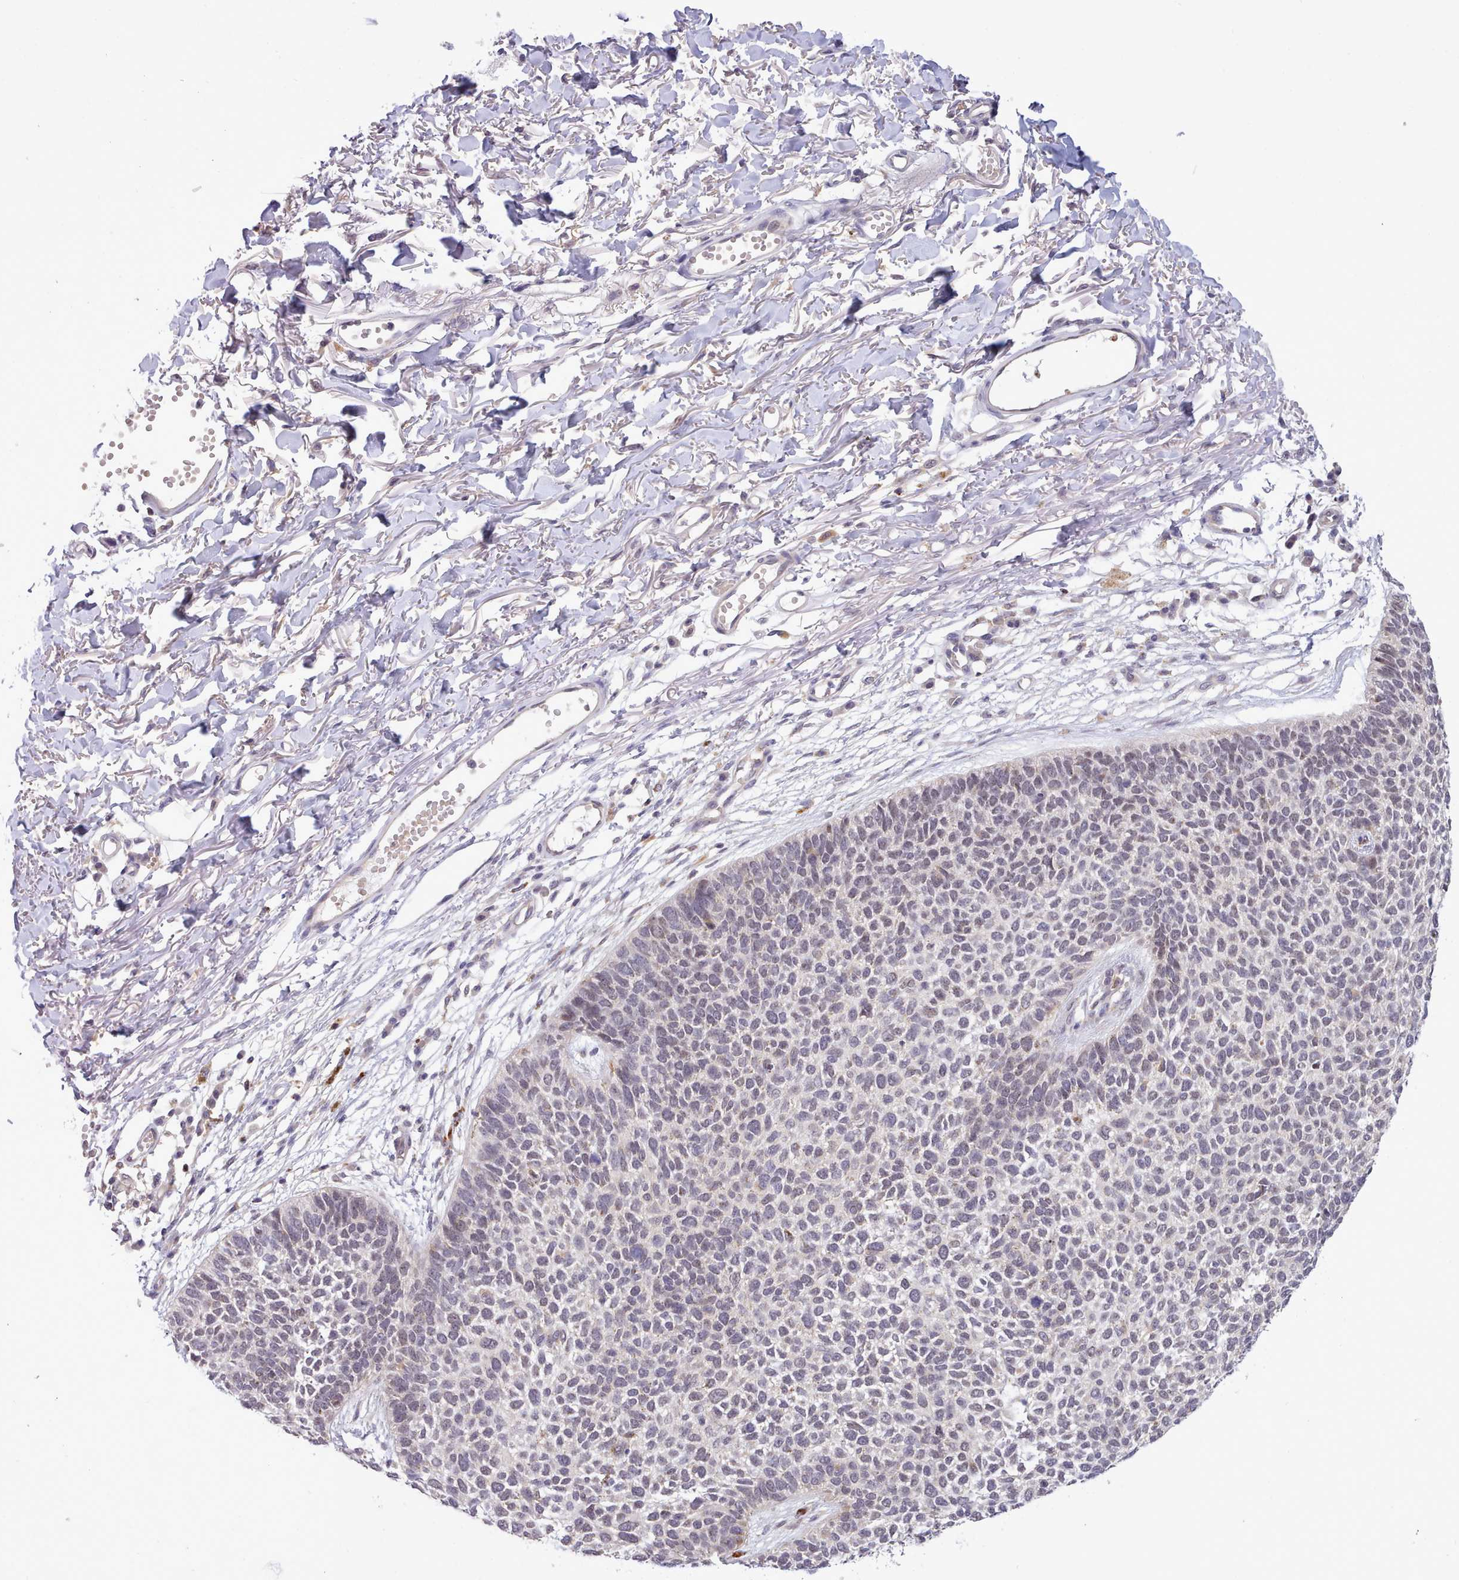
{"staining": {"intensity": "negative", "quantity": "none", "location": "none"}, "tissue": "skin cancer", "cell_type": "Tumor cells", "image_type": "cancer", "snomed": [{"axis": "morphology", "description": "Basal cell carcinoma"}, {"axis": "topography", "description": "Skin"}], "caption": "There is no significant positivity in tumor cells of skin basal cell carcinoma.", "gene": "ARL17A", "patient": {"sex": "female", "age": 84}}